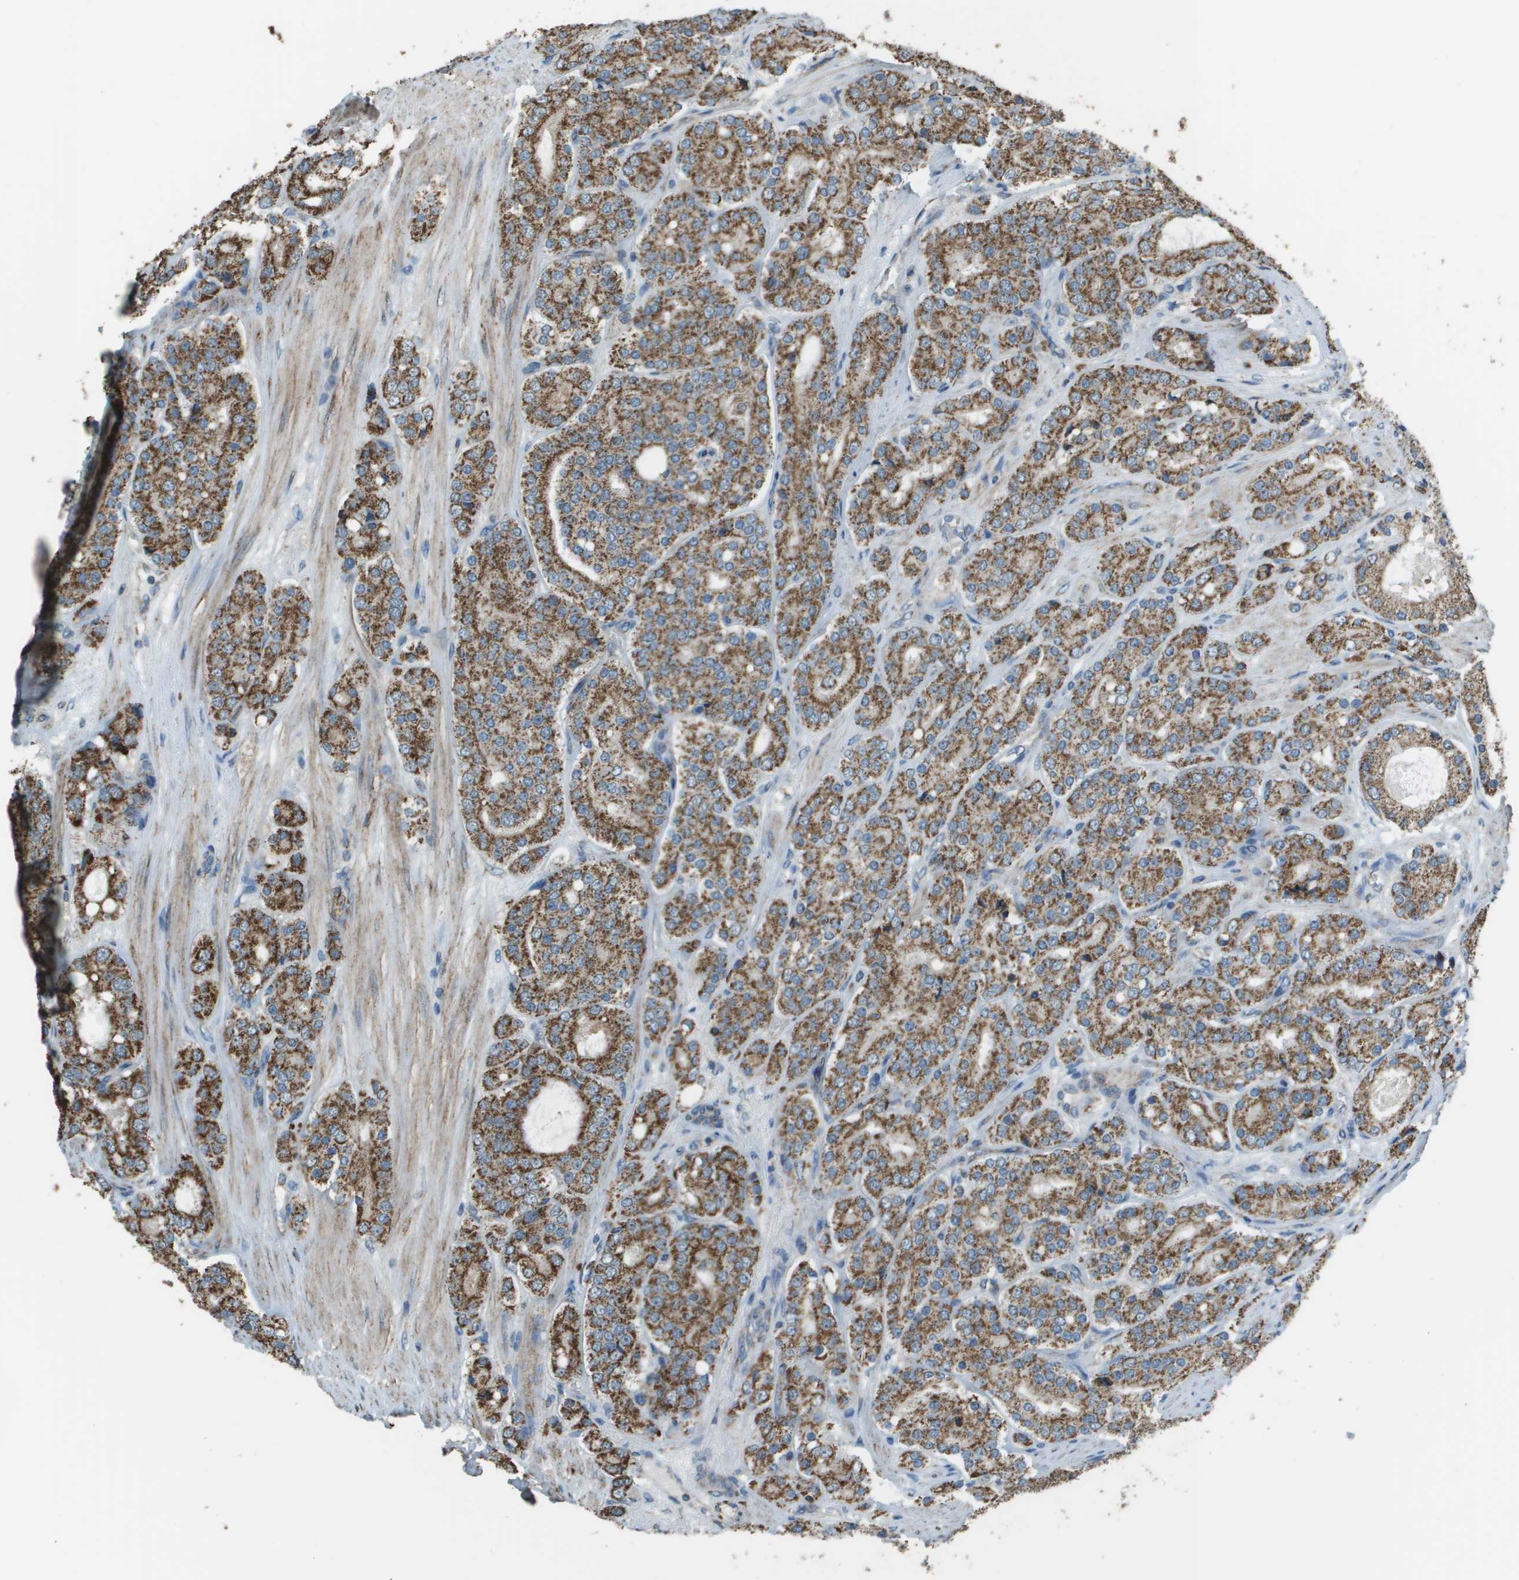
{"staining": {"intensity": "moderate", "quantity": ">75%", "location": "cytoplasmic/membranous"}, "tissue": "prostate cancer", "cell_type": "Tumor cells", "image_type": "cancer", "snomed": [{"axis": "morphology", "description": "Adenocarcinoma, High grade"}, {"axis": "topography", "description": "Prostate"}], "caption": "Protein positivity by IHC shows moderate cytoplasmic/membranous staining in approximately >75% of tumor cells in high-grade adenocarcinoma (prostate).", "gene": "FH", "patient": {"sex": "male", "age": 65}}